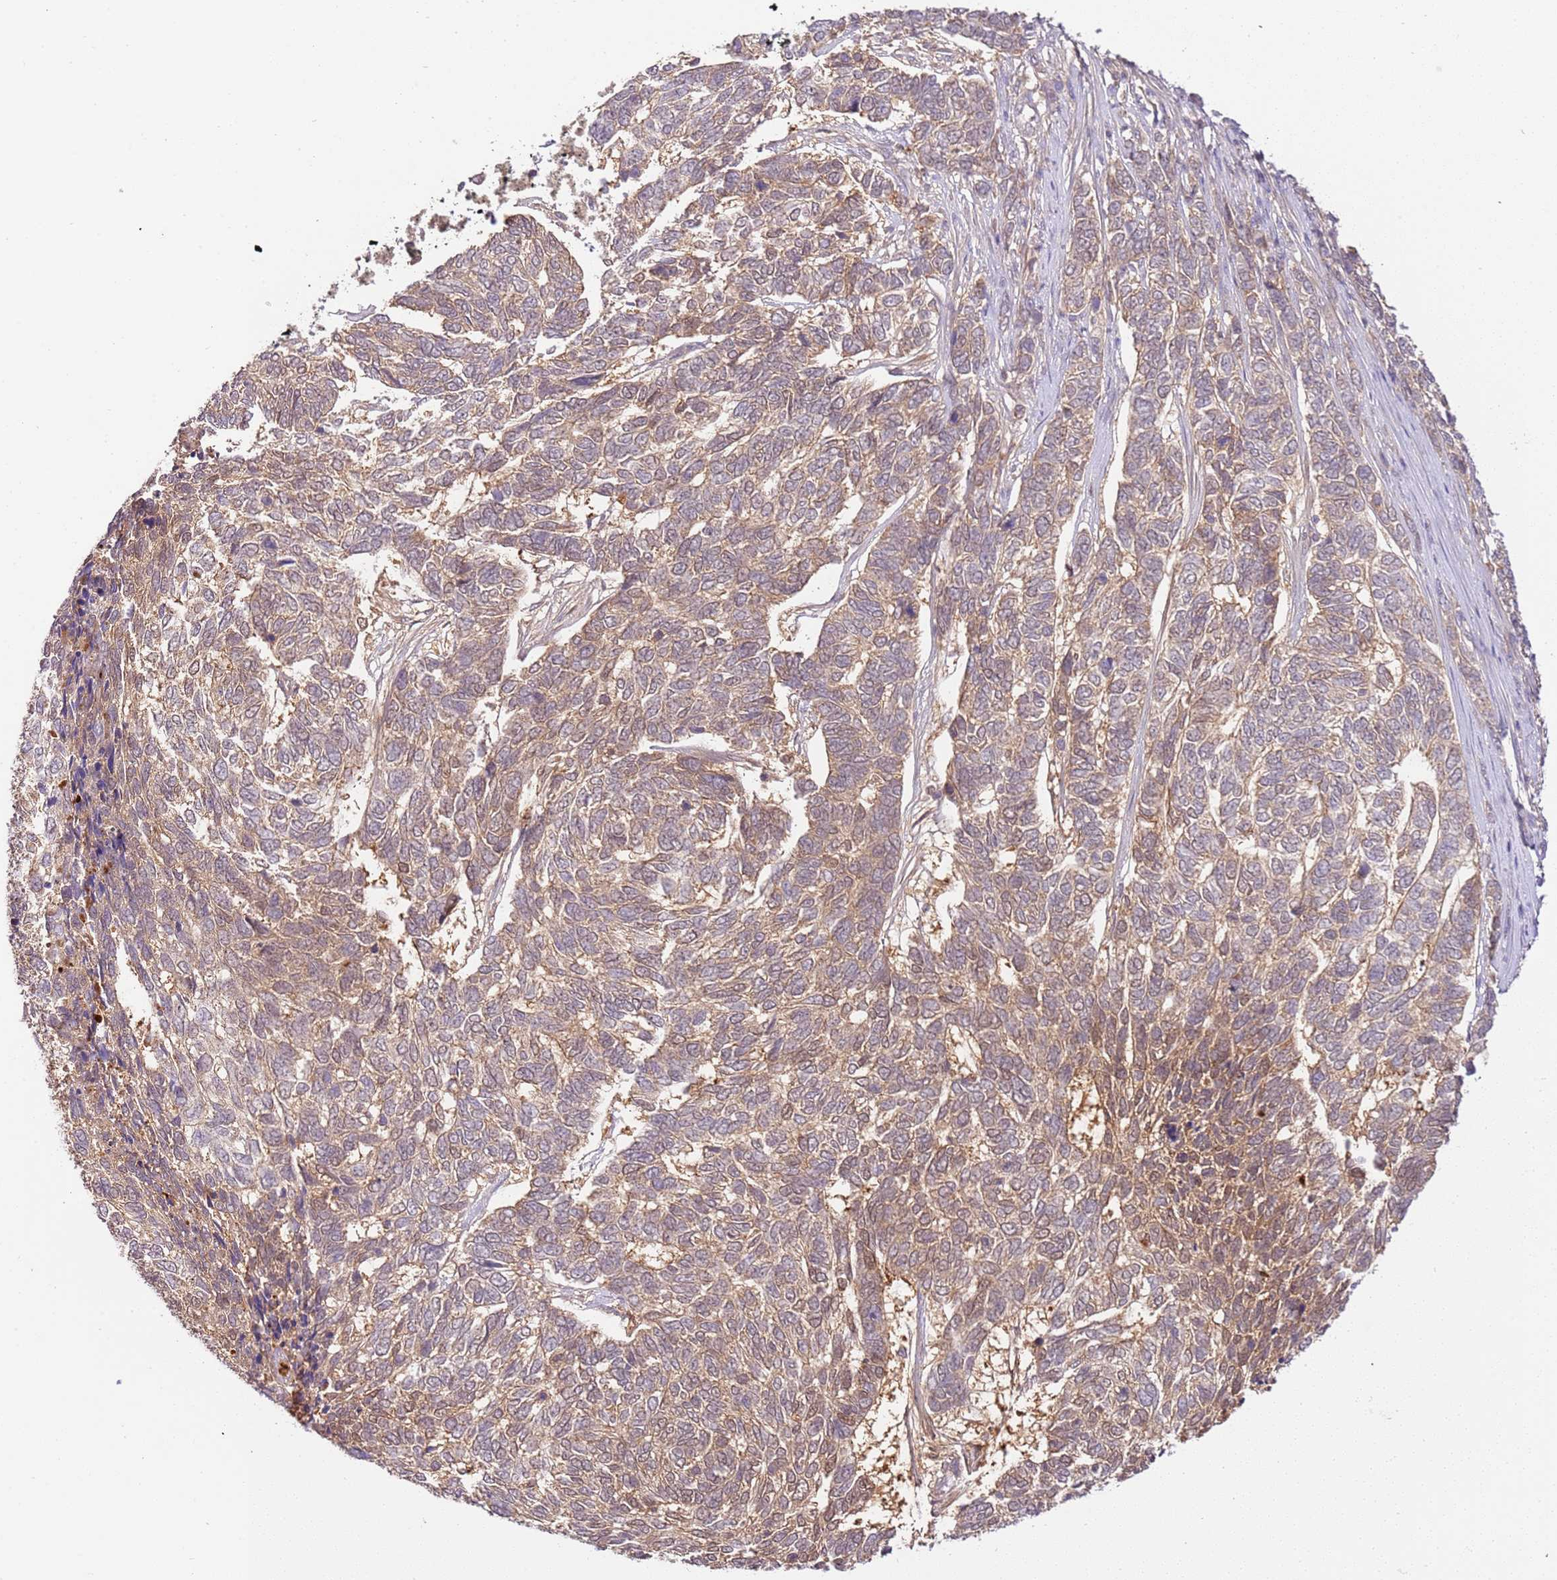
{"staining": {"intensity": "weak", "quantity": ">75%", "location": "cytoplasmic/membranous"}, "tissue": "skin cancer", "cell_type": "Tumor cells", "image_type": "cancer", "snomed": [{"axis": "morphology", "description": "Basal cell carcinoma"}, {"axis": "topography", "description": "Skin"}], "caption": "A brown stain labels weak cytoplasmic/membranous staining of a protein in basal cell carcinoma (skin) tumor cells.", "gene": "C8G", "patient": {"sex": "female", "age": 65}}